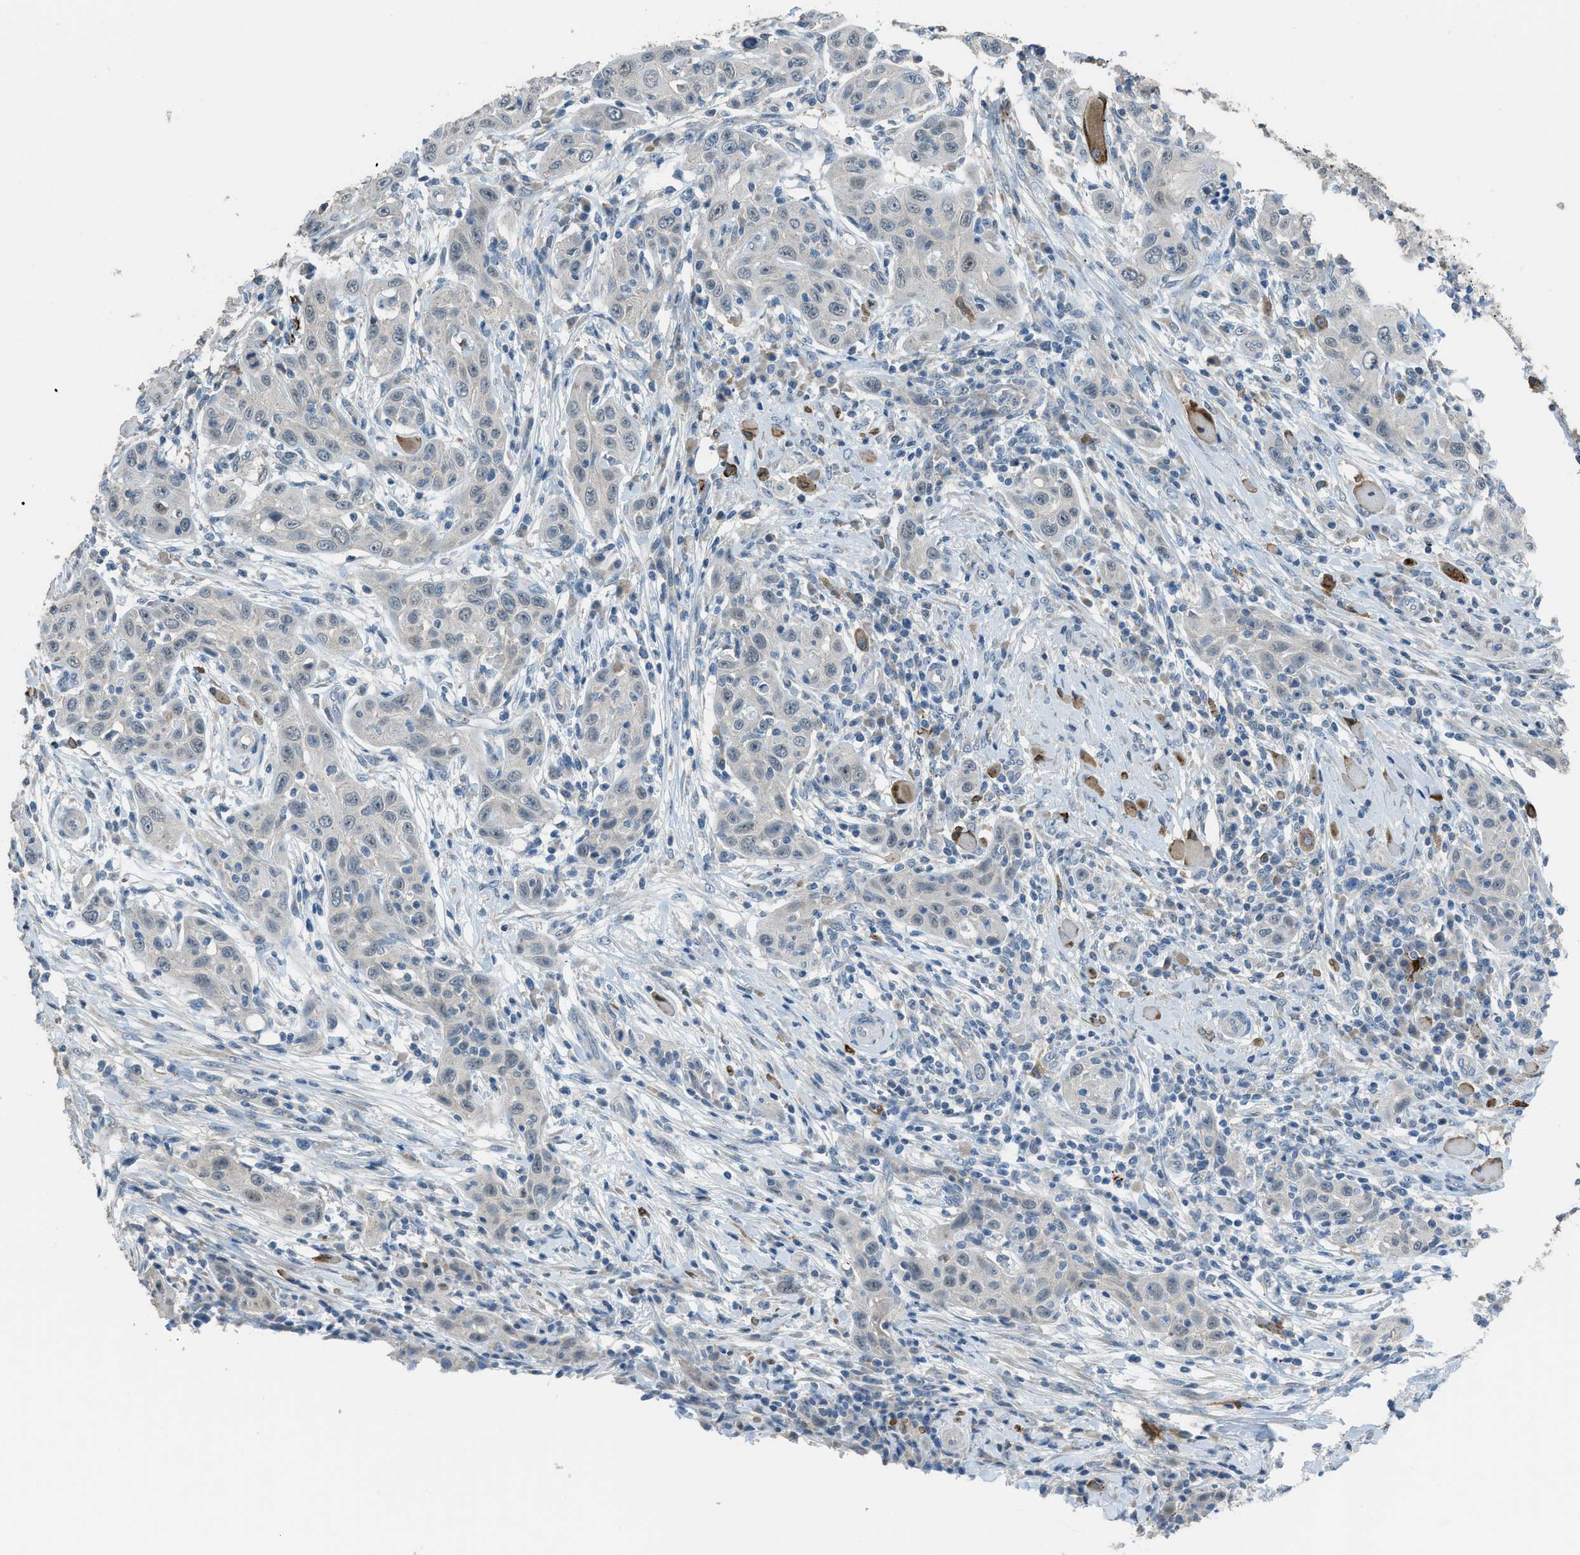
{"staining": {"intensity": "negative", "quantity": "none", "location": "none"}, "tissue": "skin cancer", "cell_type": "Tumor cells", "image_type": "cancer", "snomed": [{"axis": "morphology", "description": "Squamous cell carcinoma, NOS"}, {"axis": "topography", "description": "Skin"}], "caption": "Tumor cells are negative for brown protein staining in squamous cell carcinoma (skin). The staining is performed using DAB brown chromogen with nuclei counter-stained in using hematoxylin.", "gene": "TIMD4", "patient": {"sex": "female", "age": 88}}